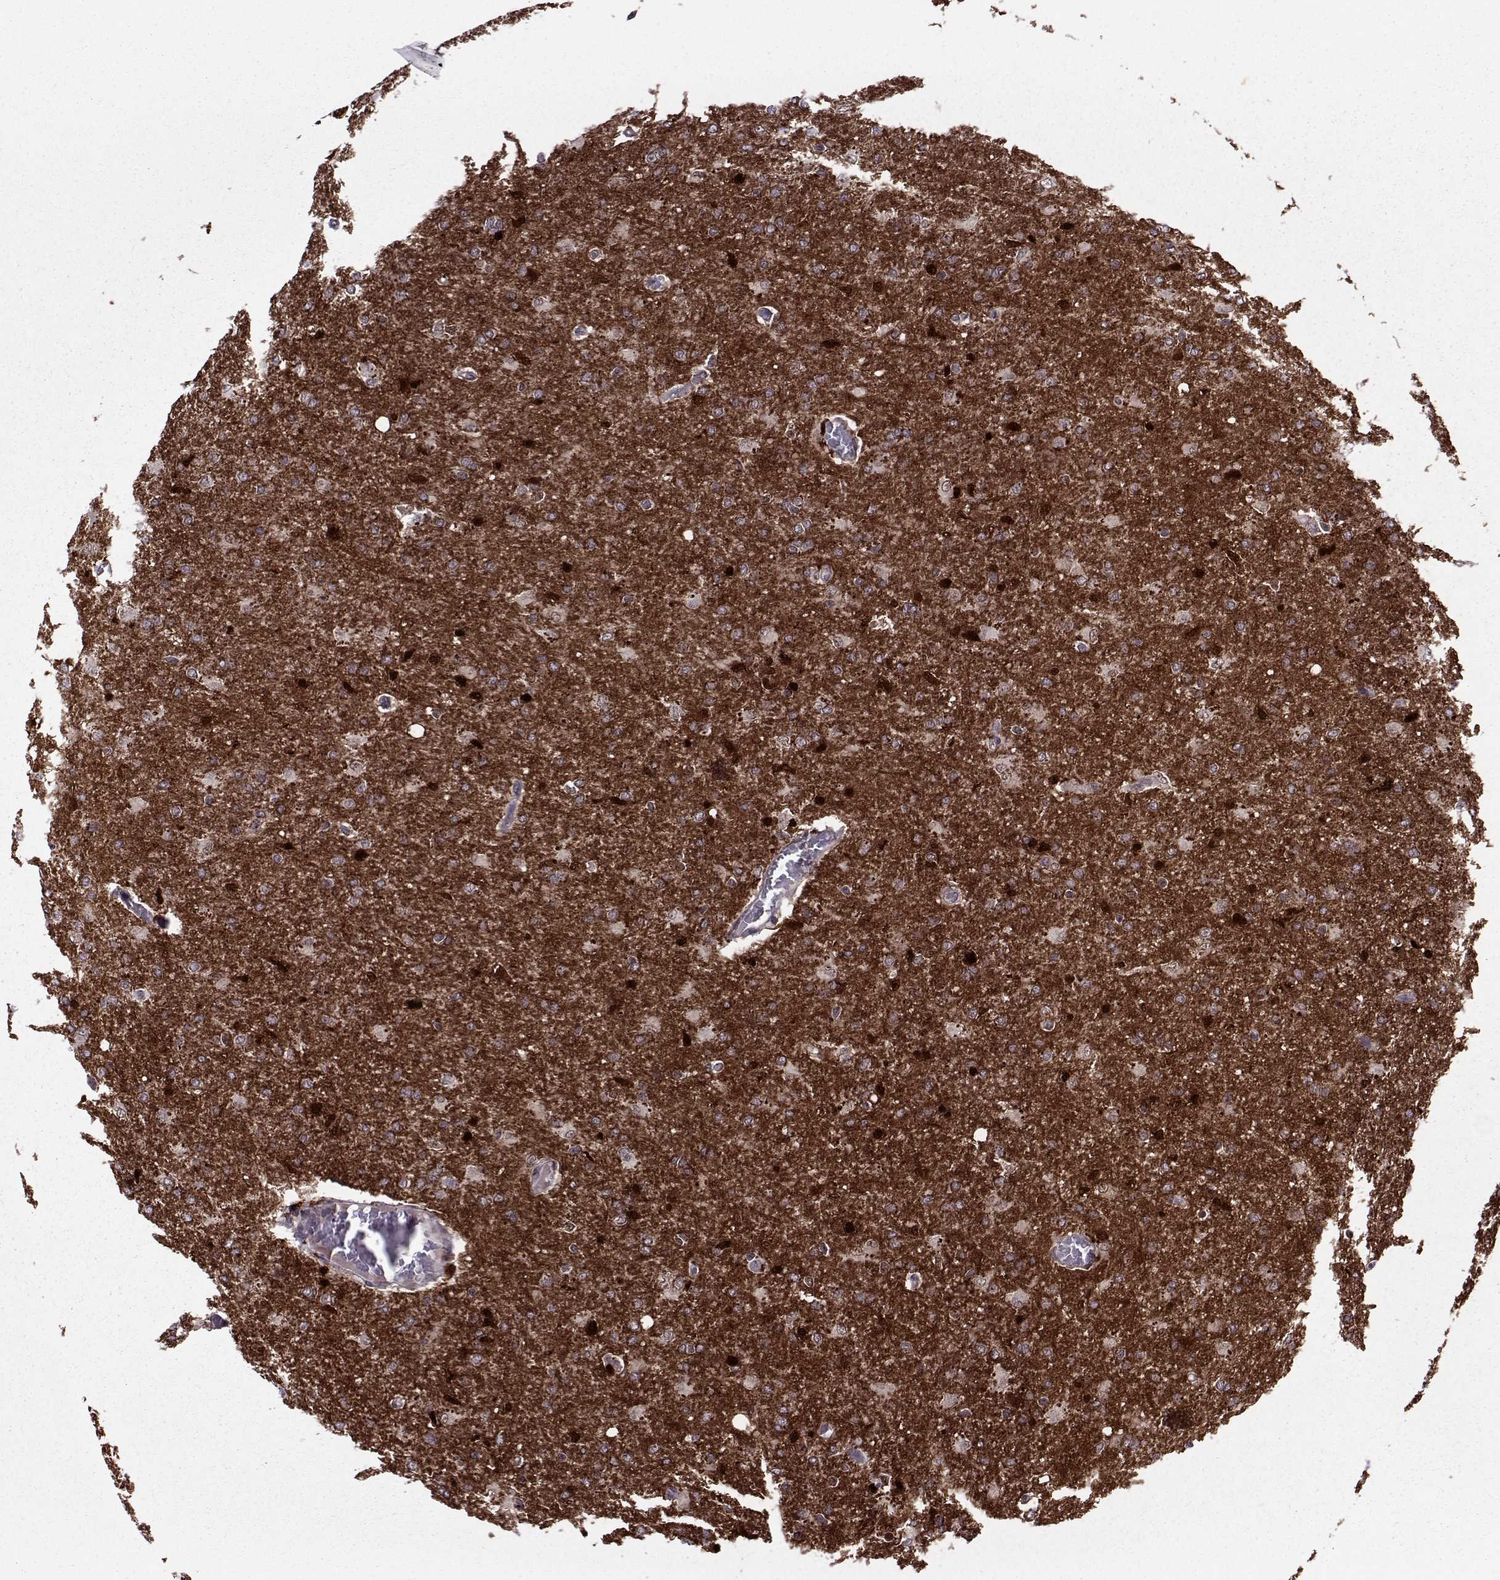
{"staining": {"intensity": "weak", "quantity": "25%-75%", "location": "cytoplasmic/membranous"}, "tissue": "glioma", "cell_type": "Tumor cells", "image_type": "cancer", "snomed": [{"axis": "morphology", "description": "Glioma, malignant, High grade"}, {"axis": "topography", "description": "Brain"}], "caption": "There is low levels of weak cytoplasmic/membranous staining in tumor cells of glioma, as demonstrated by immunohistochemical staining (brown color).", "gene": "CDK4", "patient": {"sex": "male", "age": 68}}